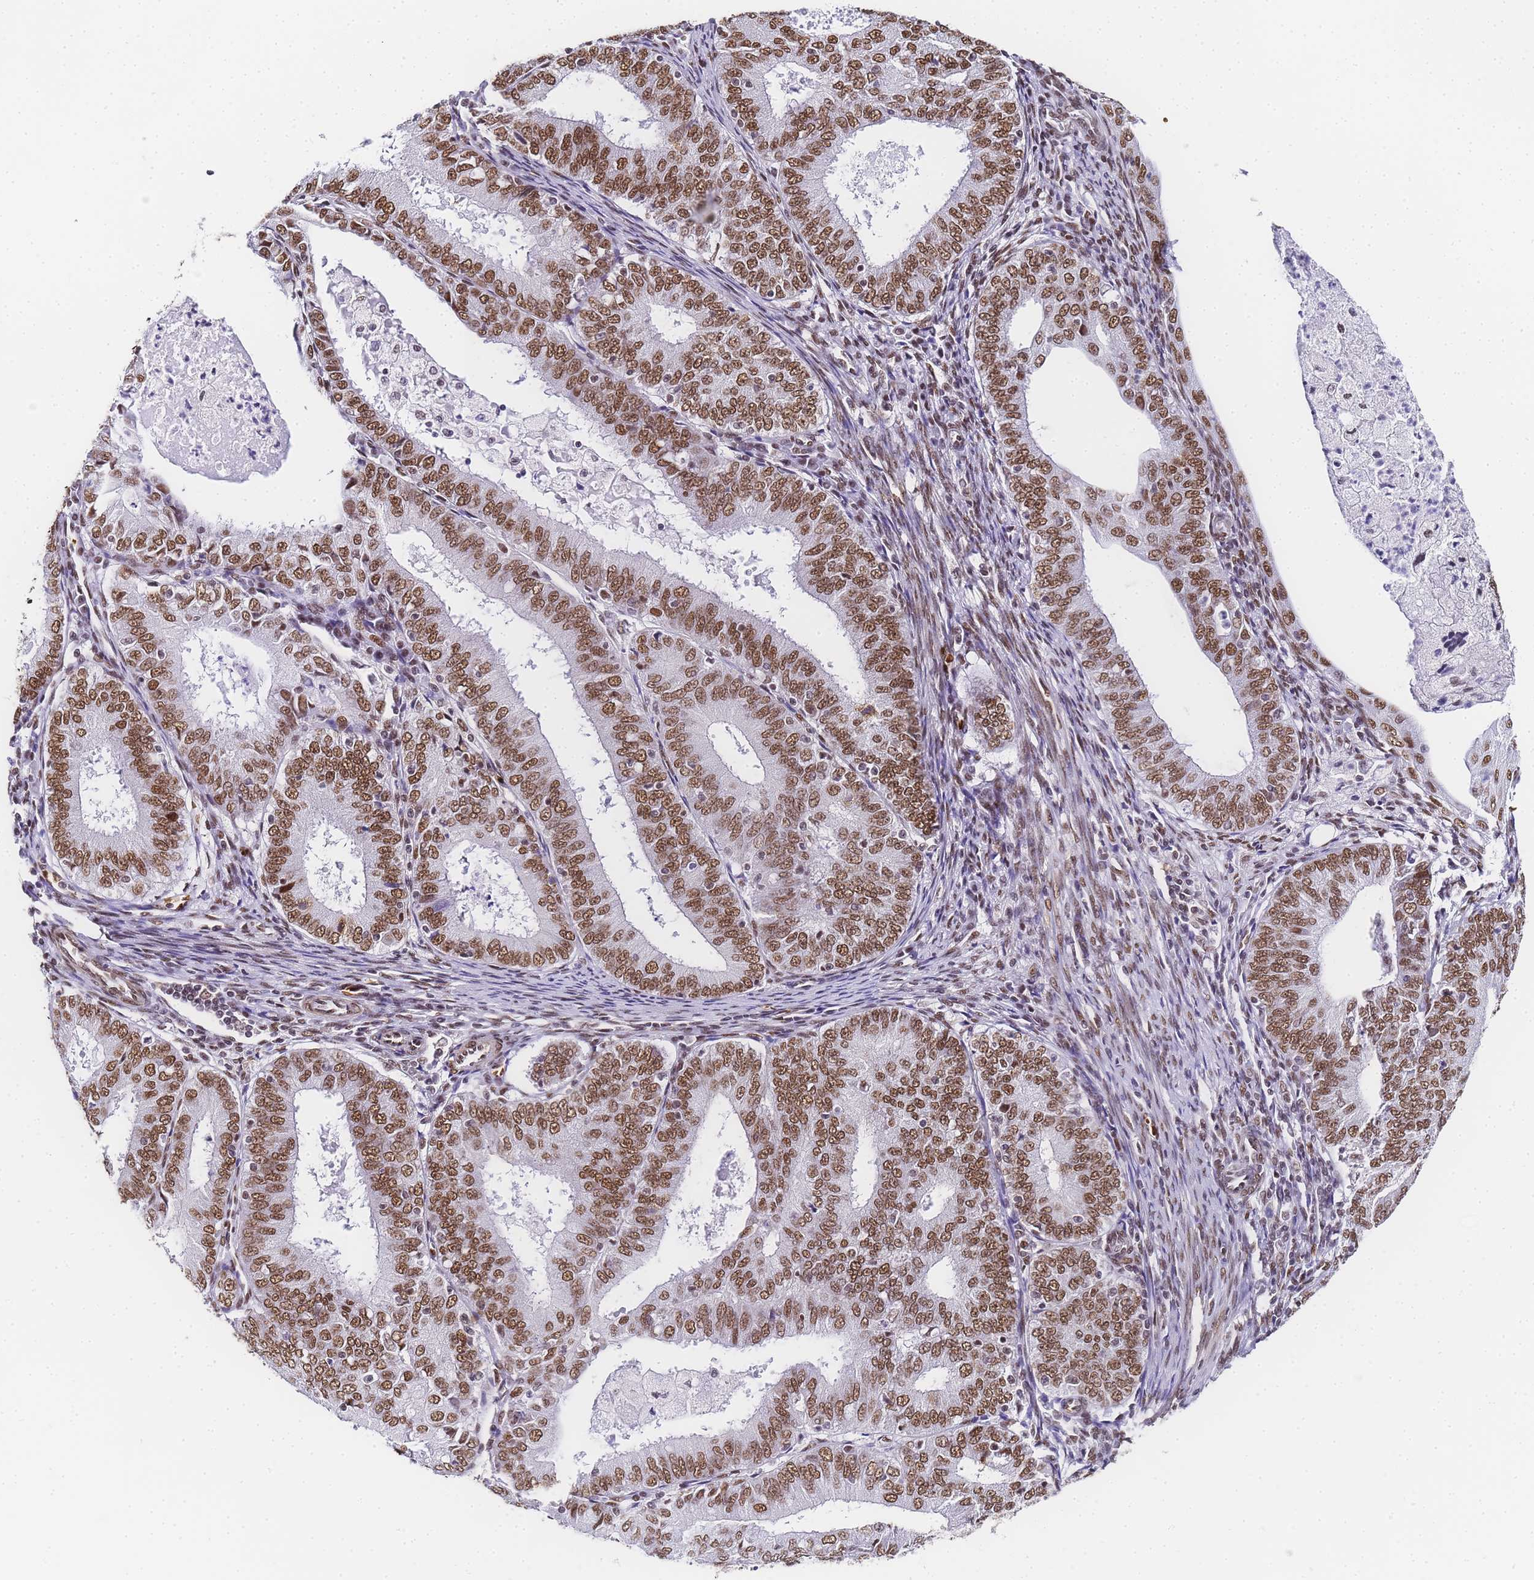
{"staining": {"intensity": "moderate", "quantity": ">75%", "location": "nuclear"}, "tissue": "endometrial cancer", "cell_type": "Tumor cells", "image_type": "cancer", "snomed": [{"axis": "morphology", "description": "Adenocarcinoma, NOS"}, {"axis": "topography", "description": "Endometrium"}], "caption": "A brown stain highlights moderate nuclear expression of a protein in human endometrial adenocarcinoma tumor cells.", "gene": "POLR1A", "patient": {"sex": "female", "age": 57}}